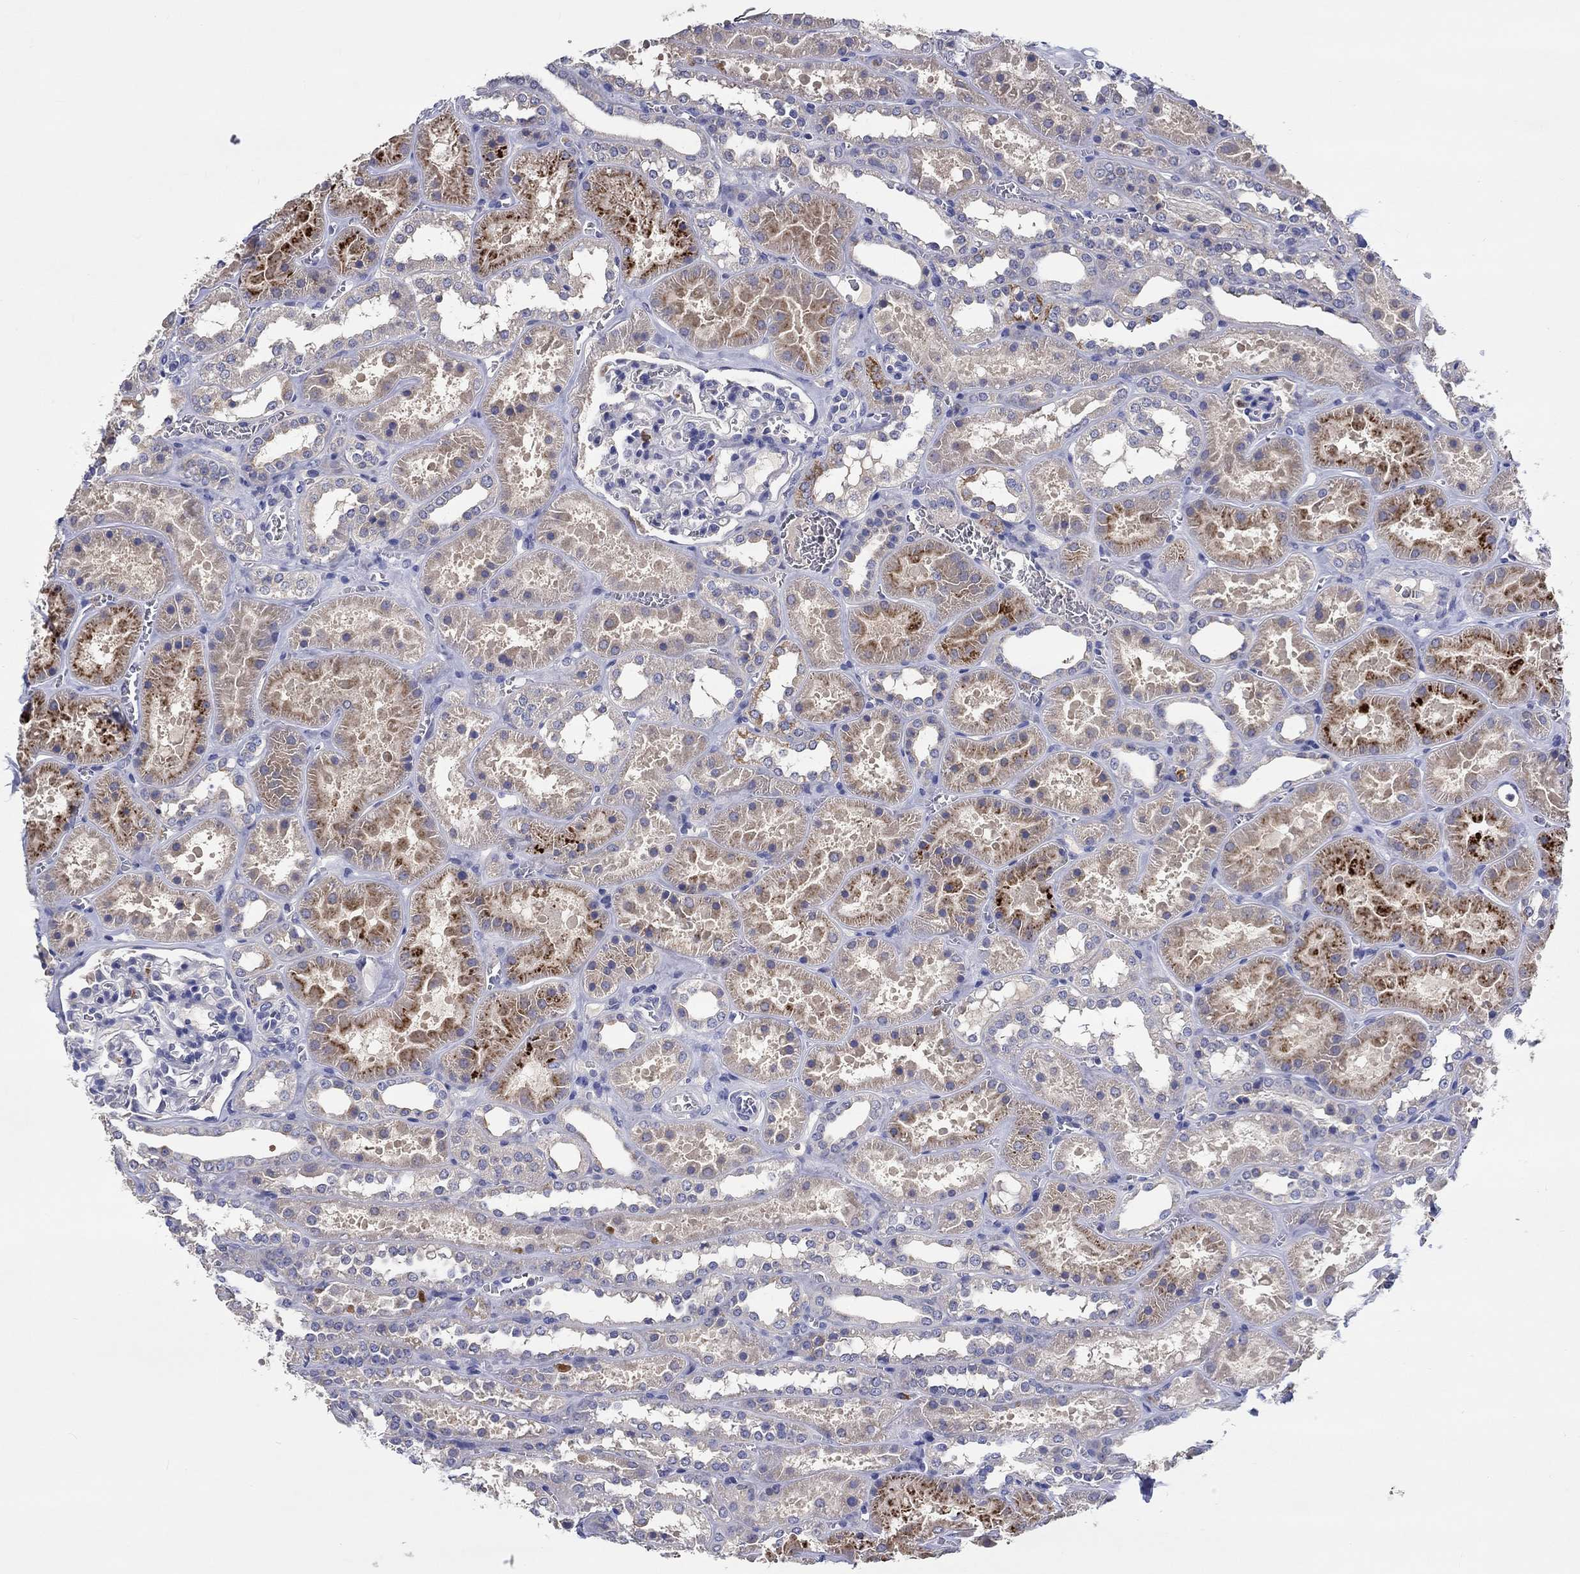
{"staining": {"intensity": "negative", "quantity": "none", "location": "none"}, "tissue": "kidney", "cell_type": "Cells in glomeruli", "image_type": "normal", "snomed": [{"axis": "morphology", "description": "Normal tissue, NOS"}, {"axis": "topography", "description": "Kidney"}], "caption": "IHC of benign kidney exhibits no expression in cells in glomeruli. Nuclei are stained in blue.", "gene": "CHIT1", "patient": {"sex": "female", "age": 41}}